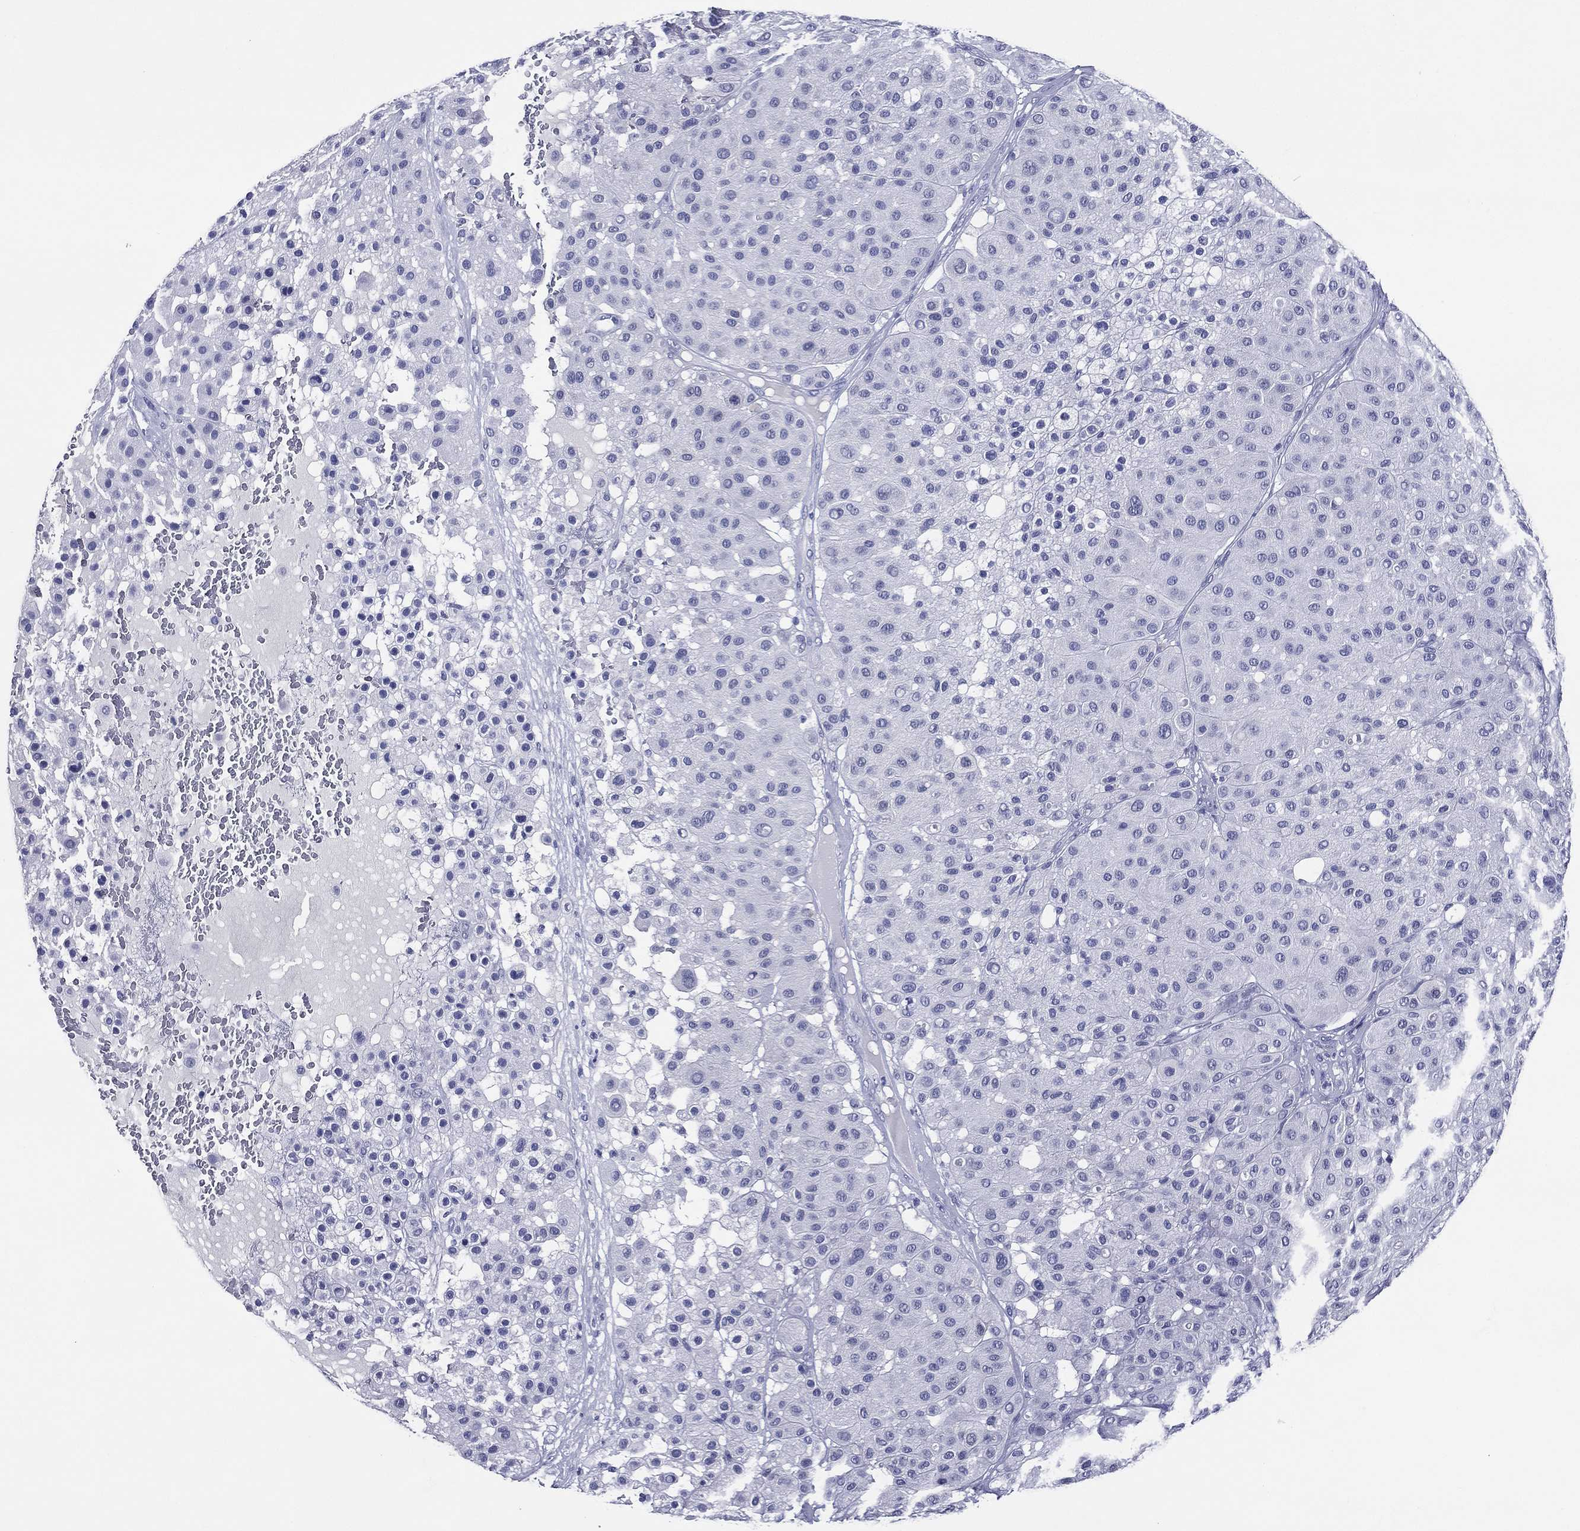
{"staining": {"intensity": "negative", "quantity": "none", "location": "none"}, "tissue": "melanoma", "cell_type": "Tumor cells", "image_type": "cancer", "snomed": [{"axis": "morphology", "description": "Malignant melanoma, Metastatic site"}, {"axis": "topography", "description": "Smooth muscle"}], "caption": "Immunohistochemical staining of human melanoma reveals no significant staining in tumor cells.", "gene": "ACE2", "patient": {"sex": "male", "age": 41}}